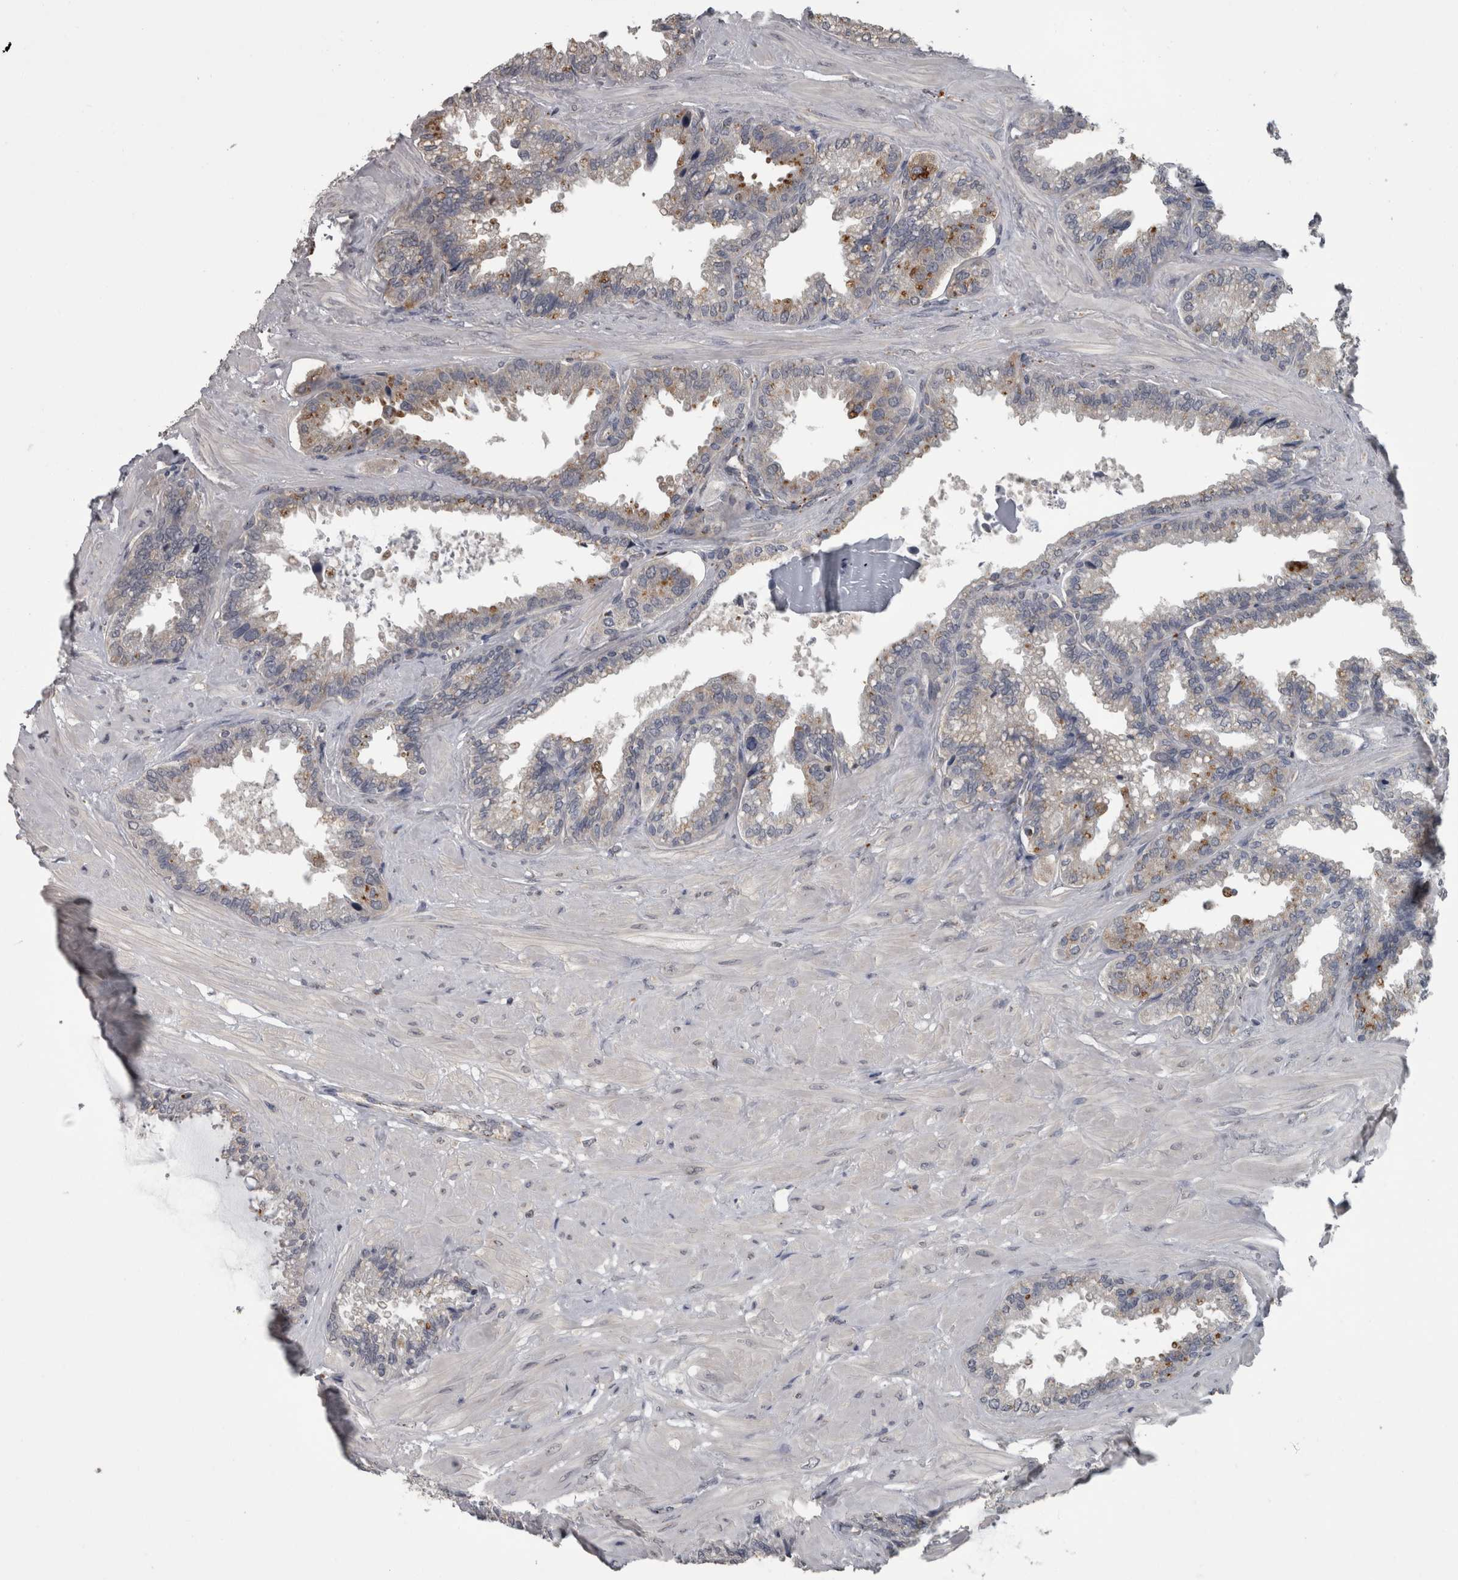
{"staining": {"intensity": "moderate", "quantity": "25%-75%", "location": "cytoplasmic/membranous"}, "tissue": "seminal vesicle", "cell_type": "Glandular cells", "image_type": "normal", "snomed": [{"axis": "morphology", "description": "Normal tissue, NOS"}, {"axis": "topography", "description": "Seminal veicle"}], "caption": "An image showing moderate cytoplasmic/membranous staining in approximately 25%-75% of glandular cells in benign seminal vesicle, as visualized by brown immunohistochemical staining.", "gene": "NAAA", "patient": {"sex": "male", "age": 46}}